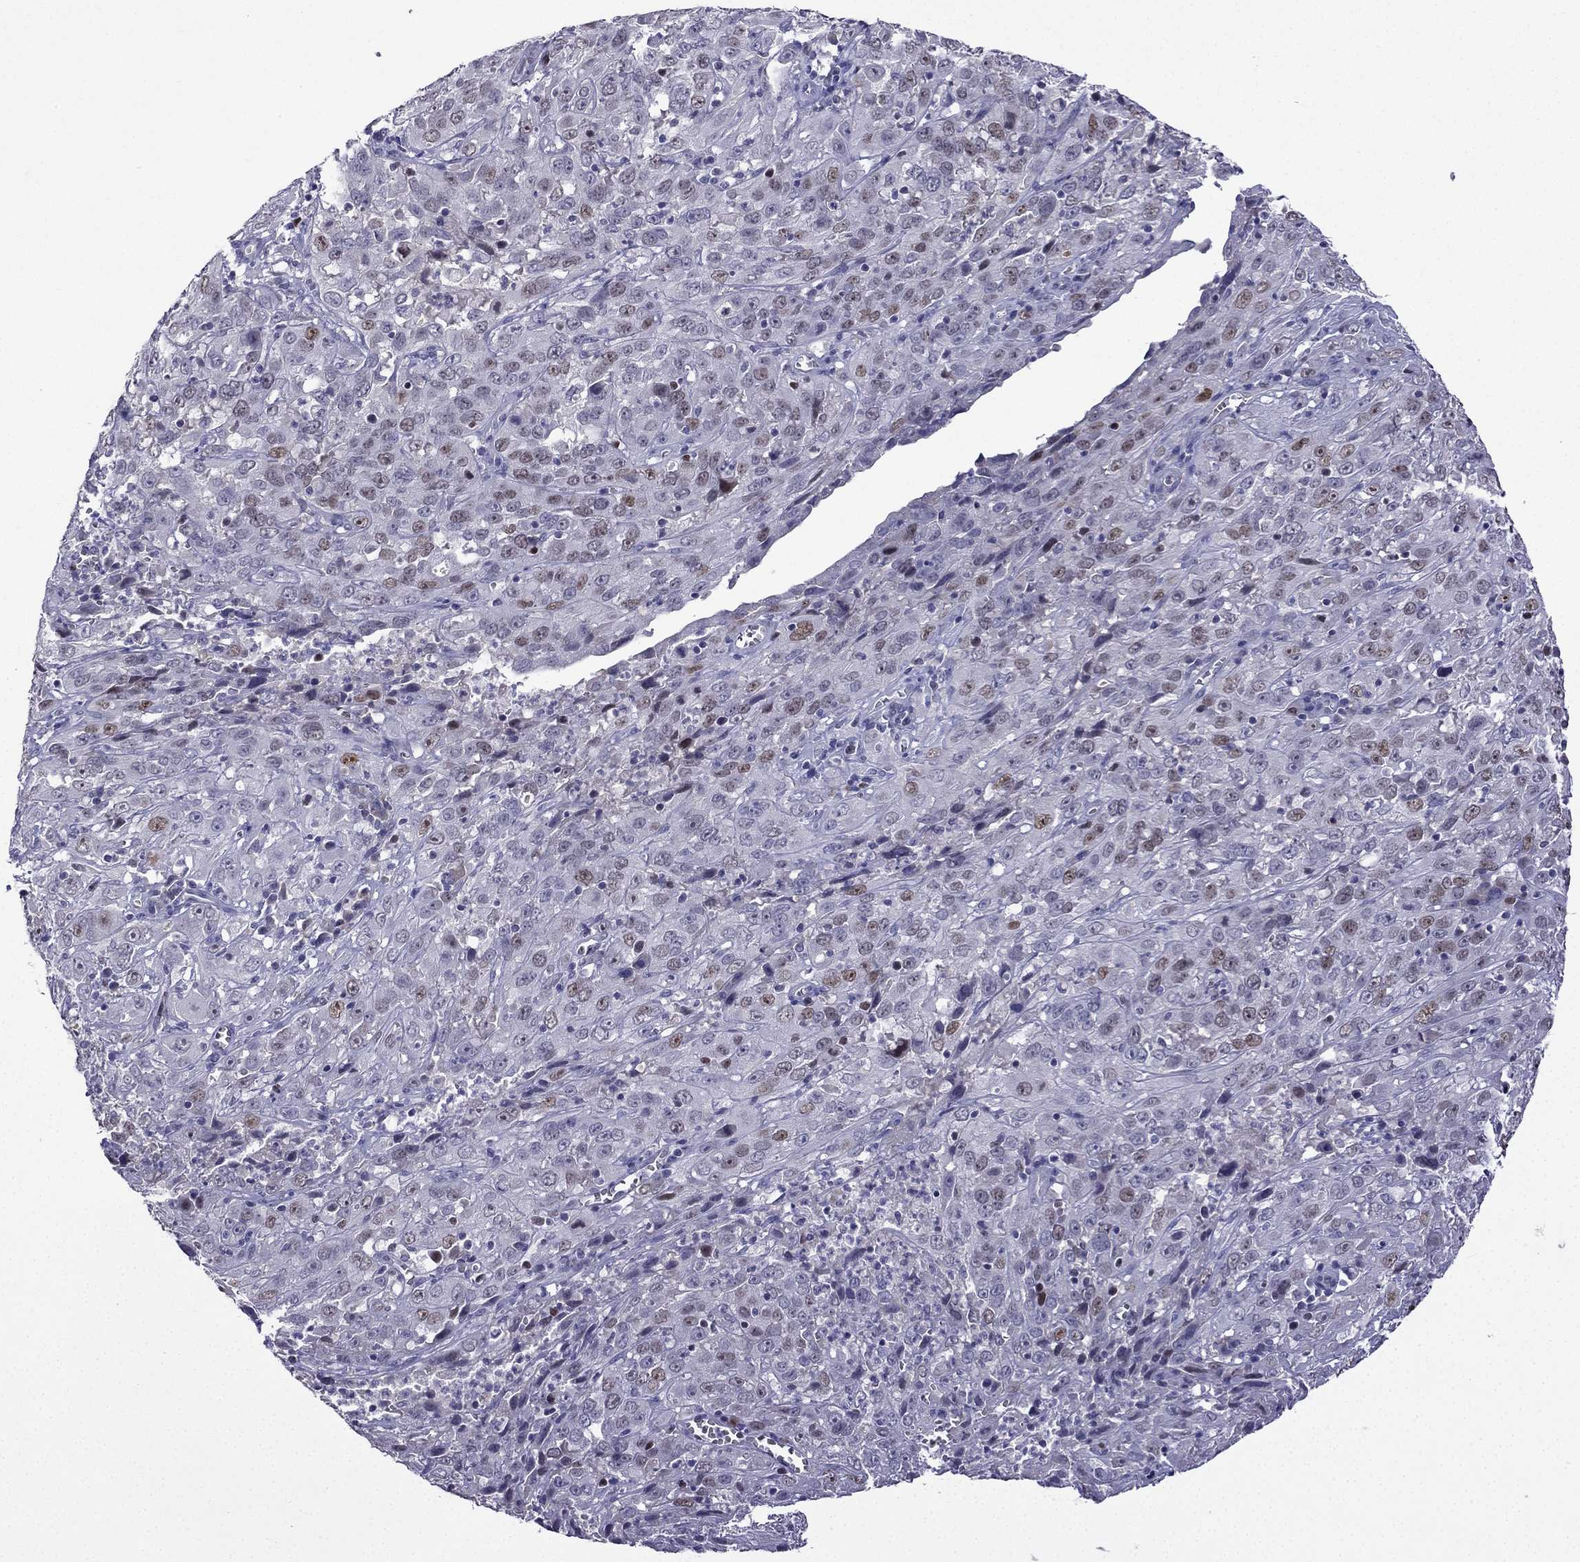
{"staining": {"intensity": "moderate", "quantity": "<25%", "location": "nuclear"}, "tissue": "cervical cancer", "cell_type": "Tumor cells", "image_type": "cancer", "snomed": [{"axis": "morphology", "description": "Squamous cell carcinoma, NOS"}, {"axis": "topography", "description": "Cervix"}], "caption": "A low amount of moderate nuclear expression is identified in approximately <25% of tumor cells in cervical squamous cell carcinoma tissue.", "gene": "UHRF1", "patient": {"sex": "female", "age": 32}}